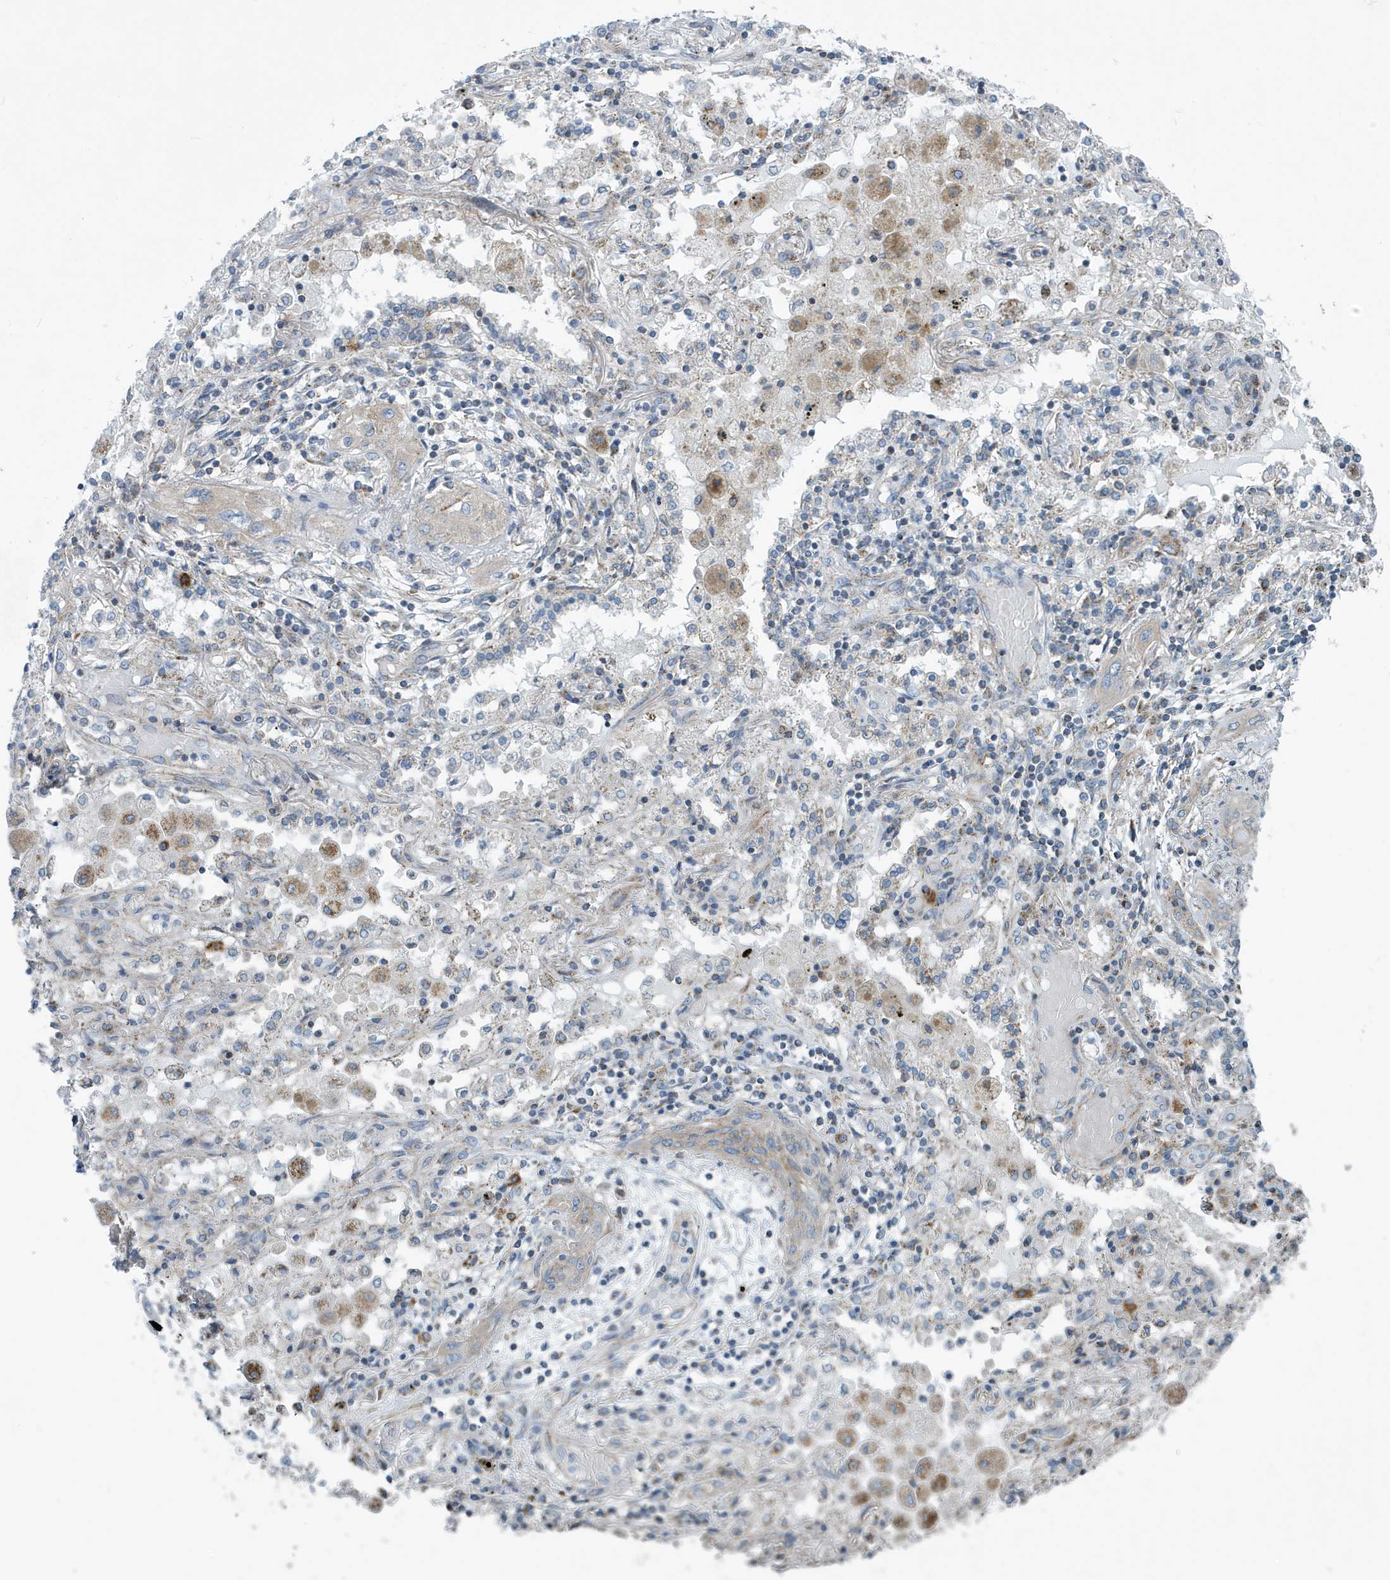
{"staining": {"intensity": "negative", "quantity": "none", "location": "none"}, "tissue": "lung cancer", "cell_type": "Tumor cells", "image_type": "cancer", "snomed": [{"axis": "morphology", "description": "Squamous cell carcinoma, NOS"}, {"axis": "topography", "description": "Lung"}], "caption": "Immunohistochemistry of human lung cancer displays no positivity in tumor cells.", "gene": "PPM1M", "patient": {"sex": "female", "age": 47}}